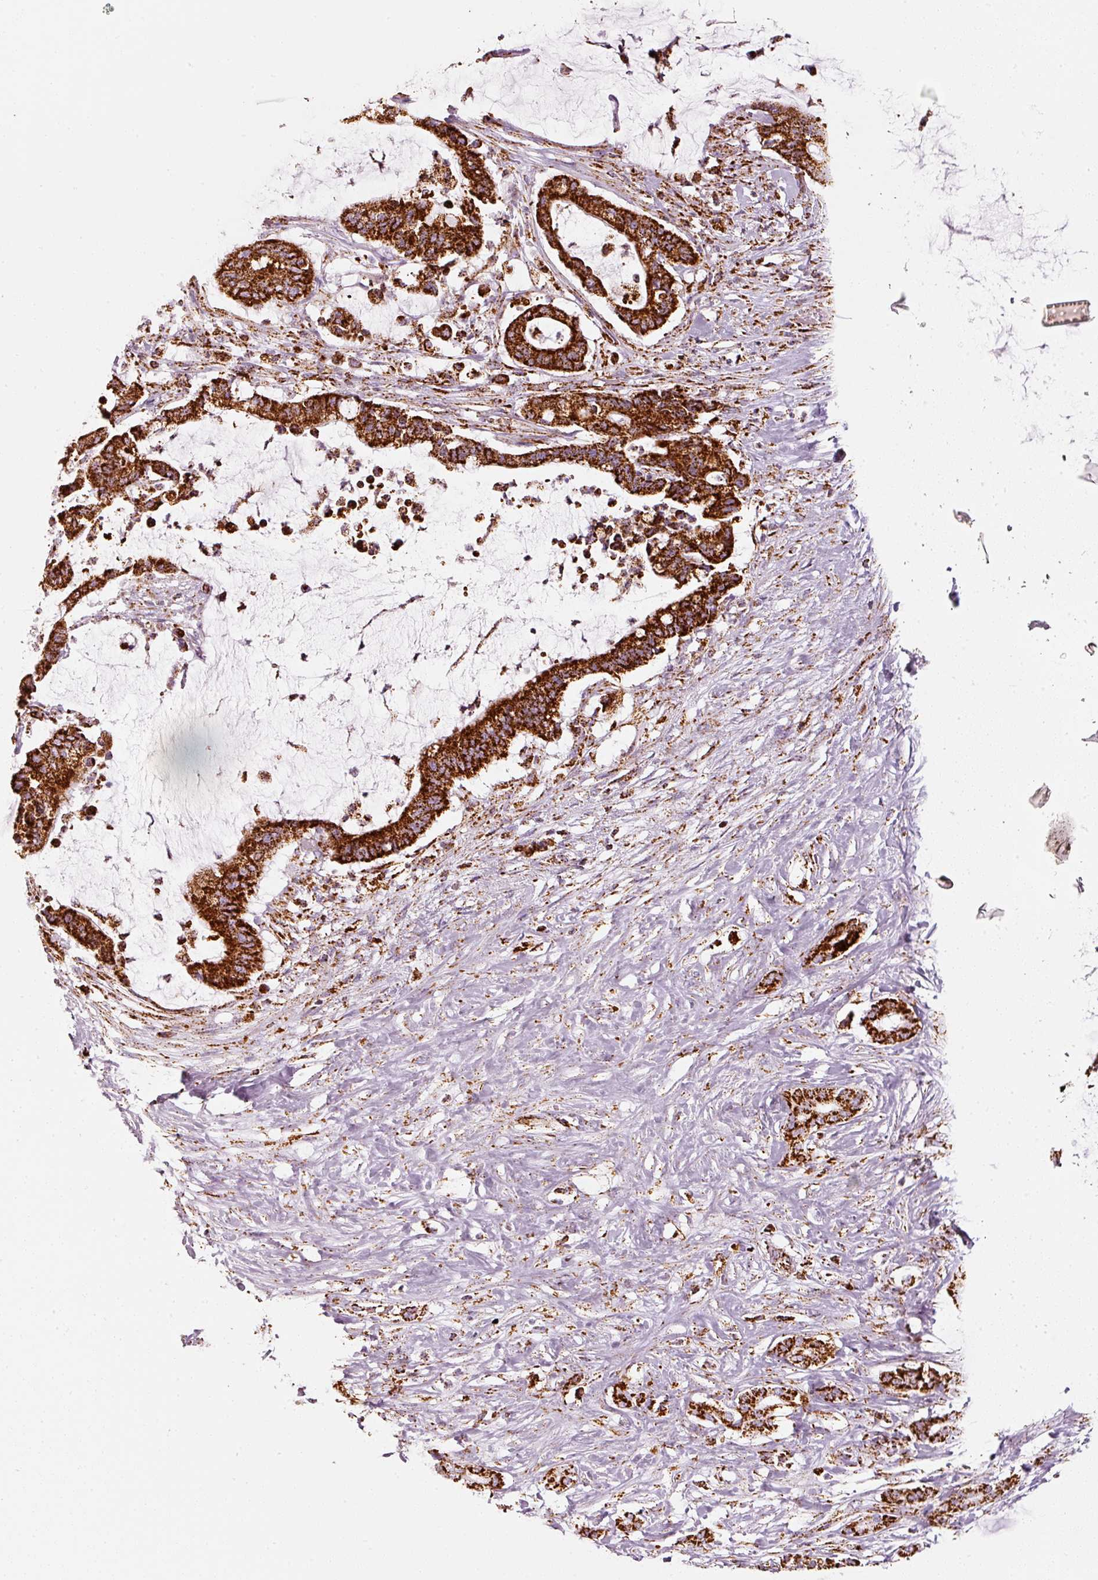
{"staining": {"intensity": "strong", "quantity": ">75%", "location": "cytoplasmic/membranous"}, "tissue": "pancreatic cancer", "cell_type": "Tumor cells", "image_type": "cancer", "snomed": [{"axis": "morphology", "description": "Adenocarcinoma, NOS"}, {"axis": "topography", "description": "Pancreas"}], "caption": "DAB immunohistochemical staining of human adenocarcinoma (pancreatic) shows strong cytoplasmic/membranous protein expression in about >75% of tumor cells.", "gene": "MT-CO2", "patient": {"sex": "male", "age": 41}}